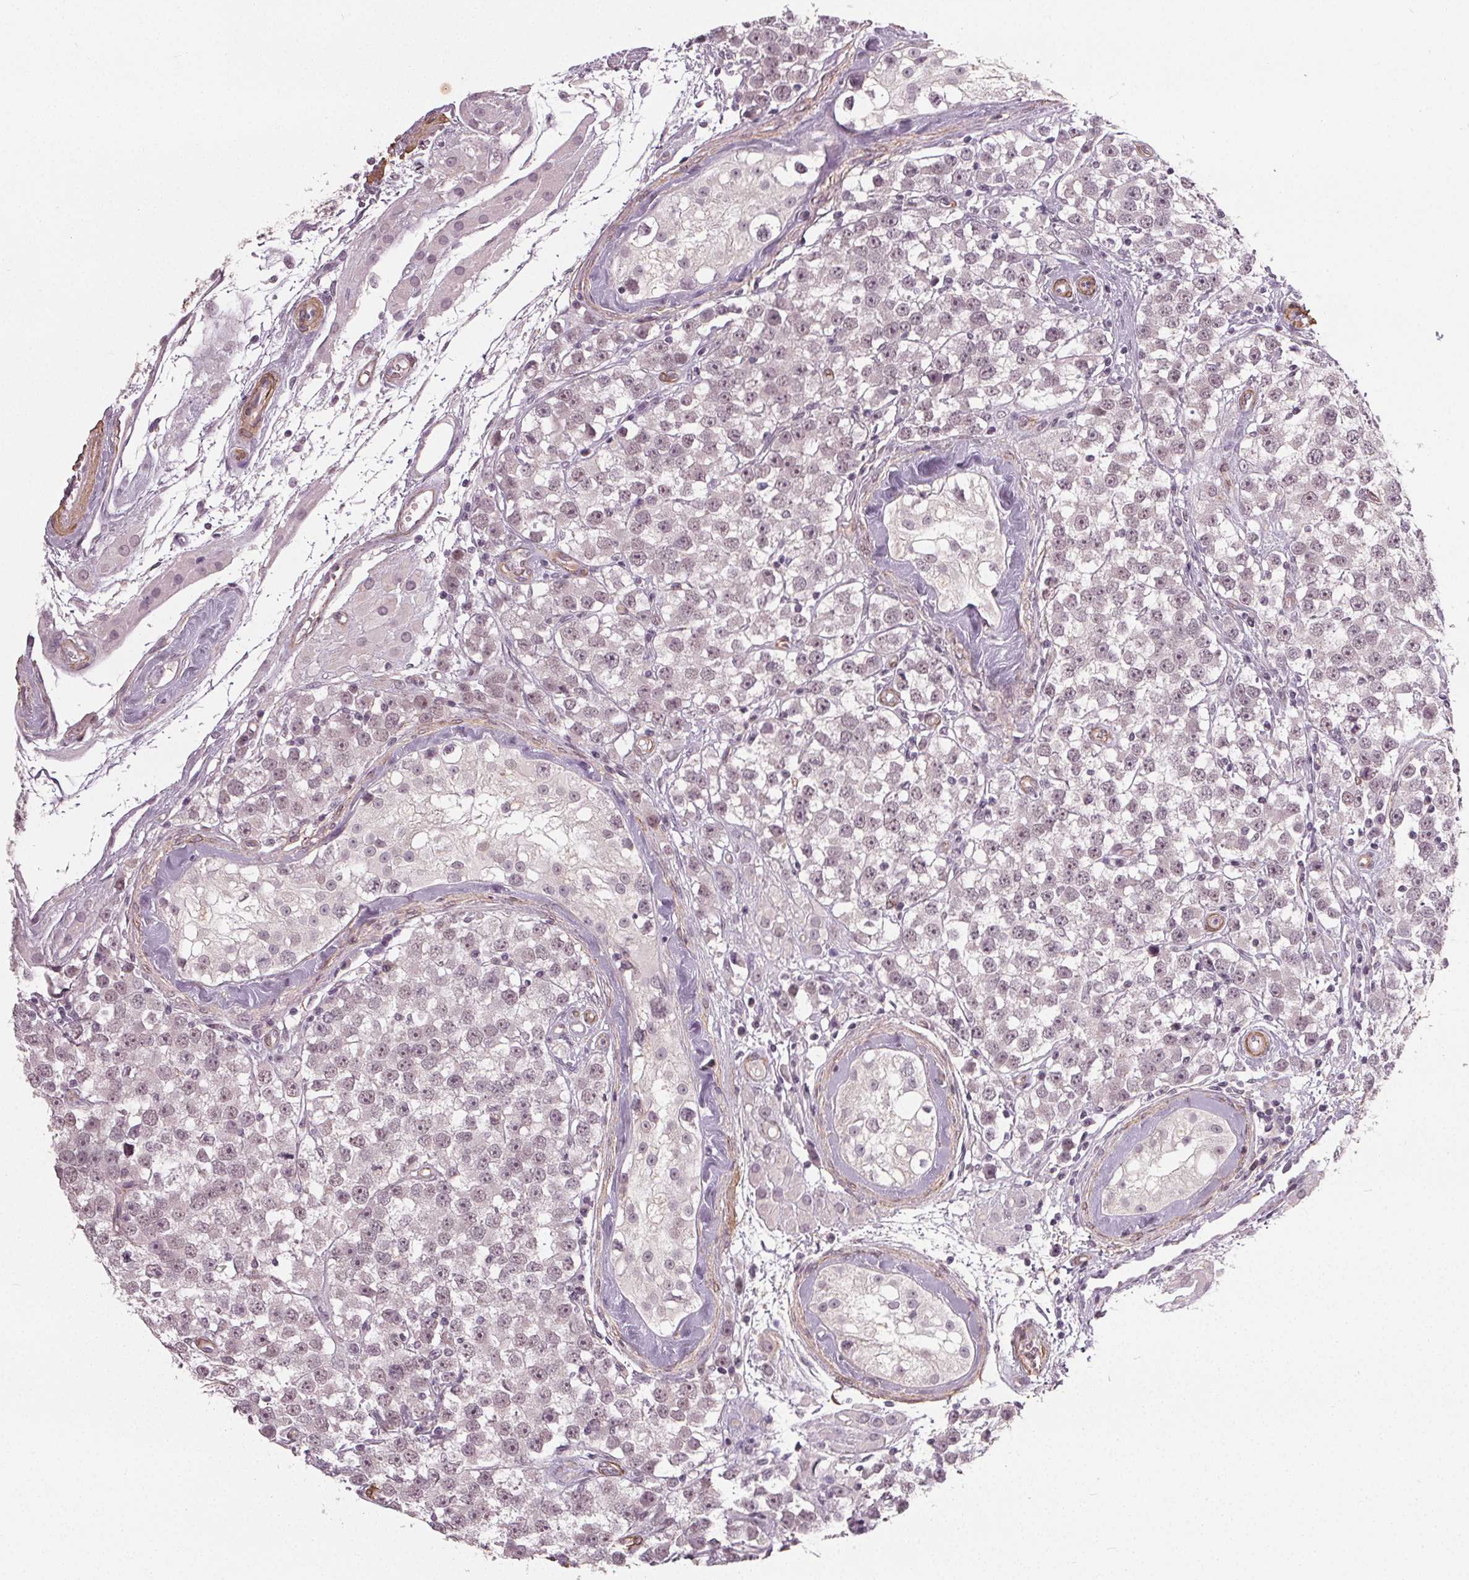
{"staining": {"intensity": "weak", "quantity": "25%-75%", "location": "nuclear"}, "tissue": "testis cancer", "cell_type": "Tumor cells", "image_type": "cancer", "snomed": [{"axis": "morphology", "description": "Seminoma, NOS"}, {"axis": "topography", "description": "Testis"}], "caption": "This is an image of immunohistochemistry (IHC) staining of testis seminoma, which shows weak staining in the nuclear of tumor cells.", "gene": "PKP1", "patient": {"sex": "male", "age": 34}}